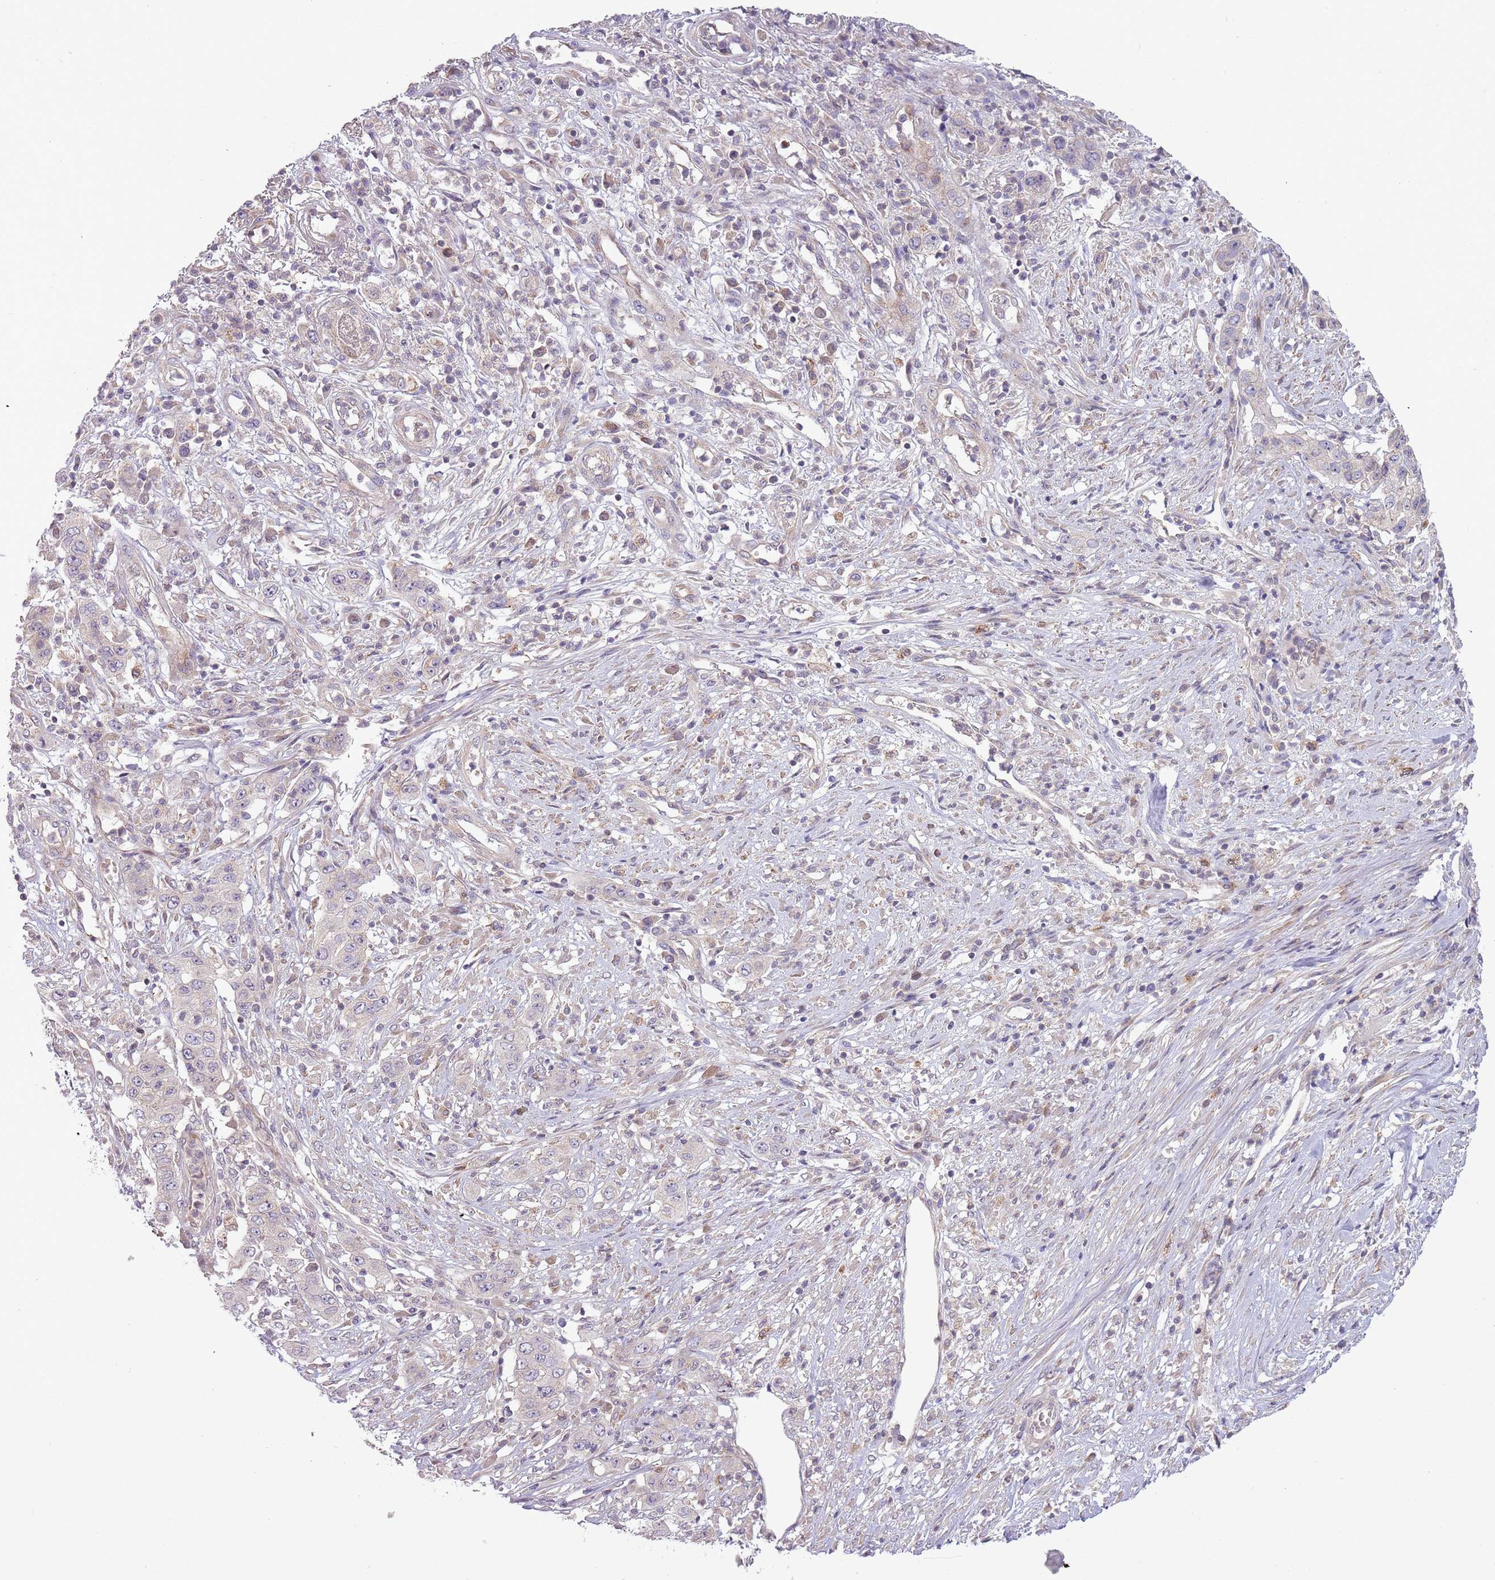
{"staining": {"intensity": "negative", "quantity": "none", "location": "none"}, "tissue": "stomach cancer", "cell_type": "Tumor cells", "image_type": "cancer", "snomed": [{"axis": "morphology", "description": "Adenocarcinoma, NOS"}, {"axis": "topography", "description": "Stomach, upper"}], "caption": "Immunohistochemistry histopathology image of neoplastic tissue: human stomach cancer stained with DAB (3,3'-diaminobenzidine) exhibits no significant protein staining in tumor cells. The staining was performed using DAB to visualize the protein expression in brown, while the nuclei were stained in blue with hematoxylin (Magnification: 20x).", "gene": "DTD2", "patient": {"sex": "male", "age": 62}}